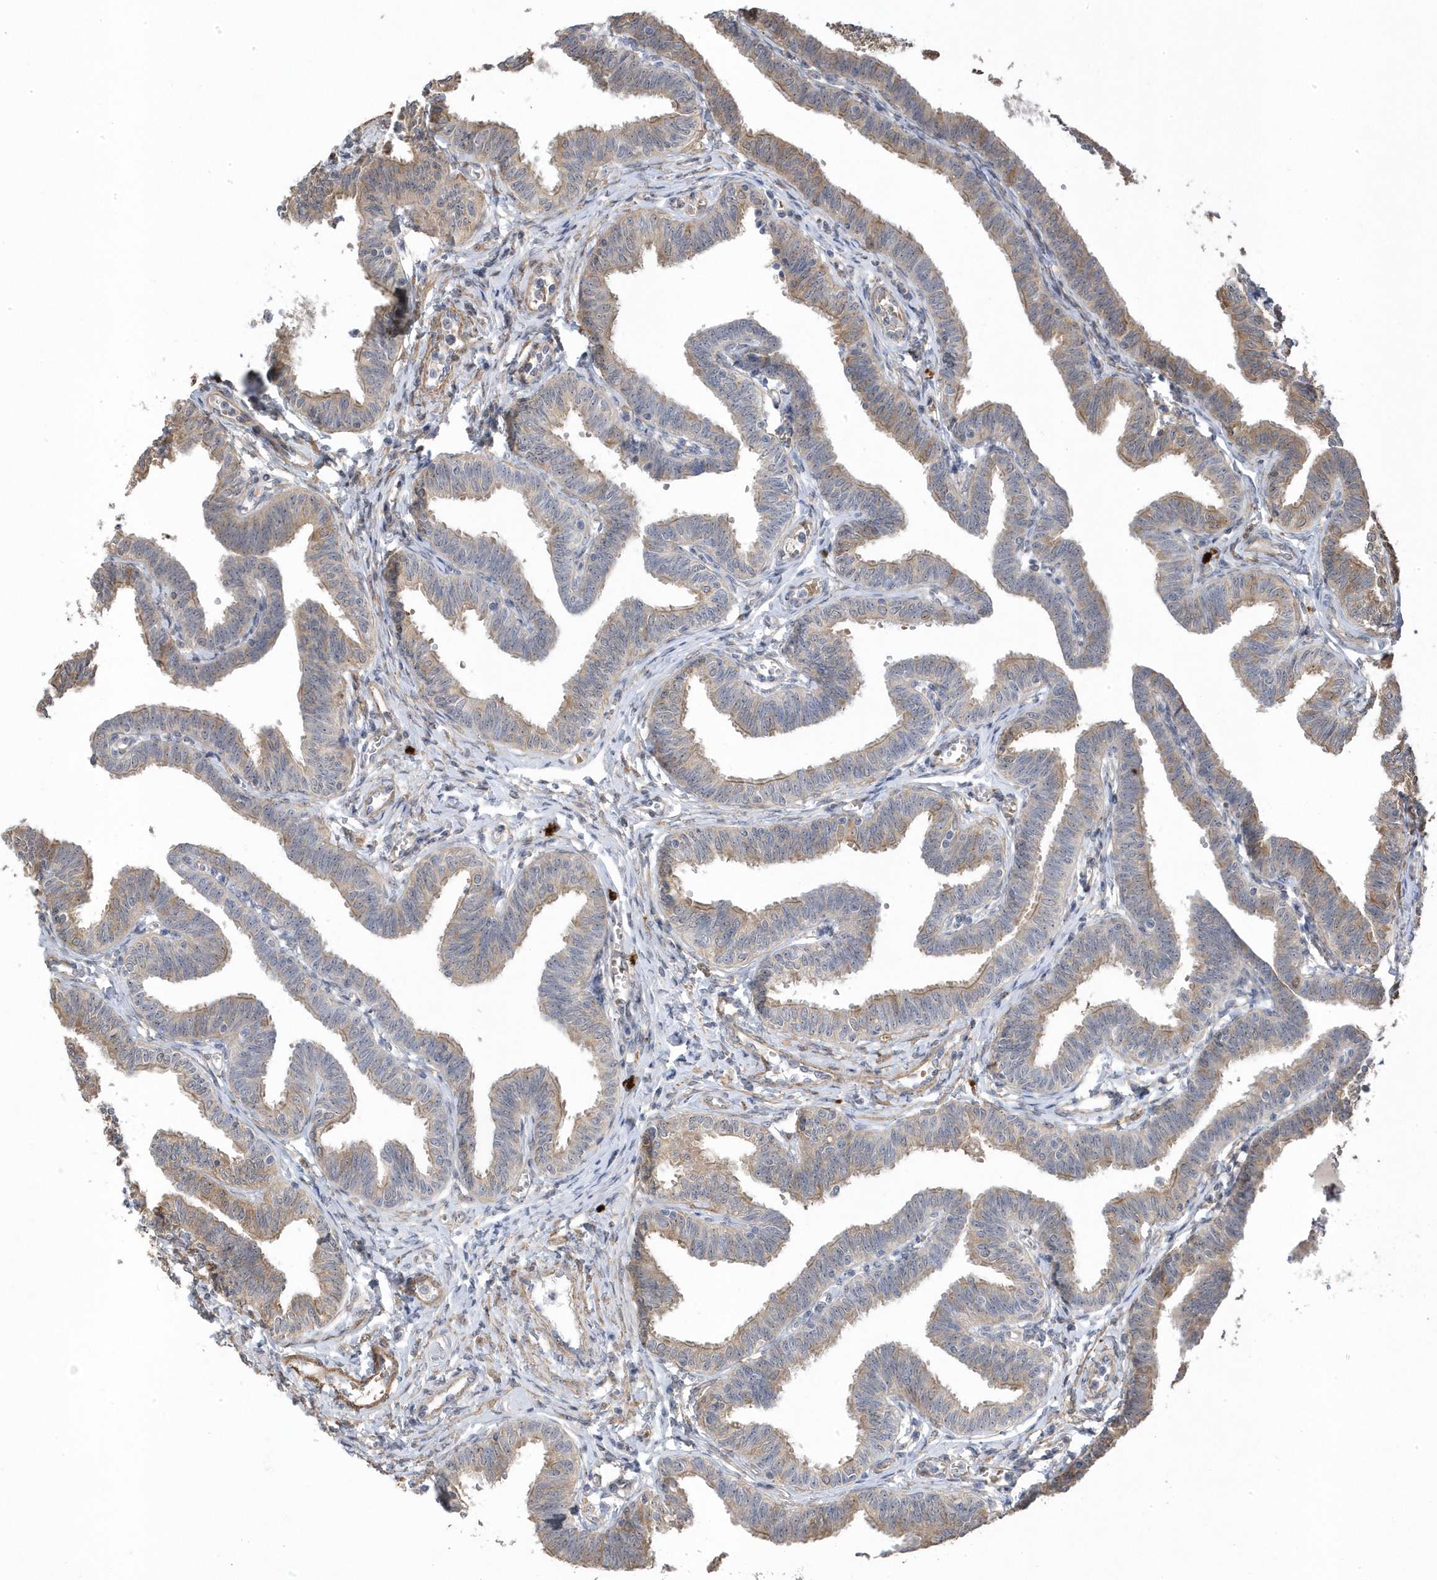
{"staining": {"intensity": "moderate", "quantity": "25%-75%", "location": "cytoplasmic/membranous"}, "tissue": "fallopian tube", "cell_type": "Glandular cells", "image_type": "normal", "snomed": [{"axis": "morphology", "description": "Normal tissue, NOS"}, {"axis": "topography", "description": "Fallopian tube"}, {"axis": "topography", "description": "Ovary"}], "caption": "A brown stain highlights moderate cytoplasmic/membranous staining of a protein in glandular cells of benign human fallopian tube.", "gene": "GTPBP6", "patient": {"sex": "female", "age": 23}}